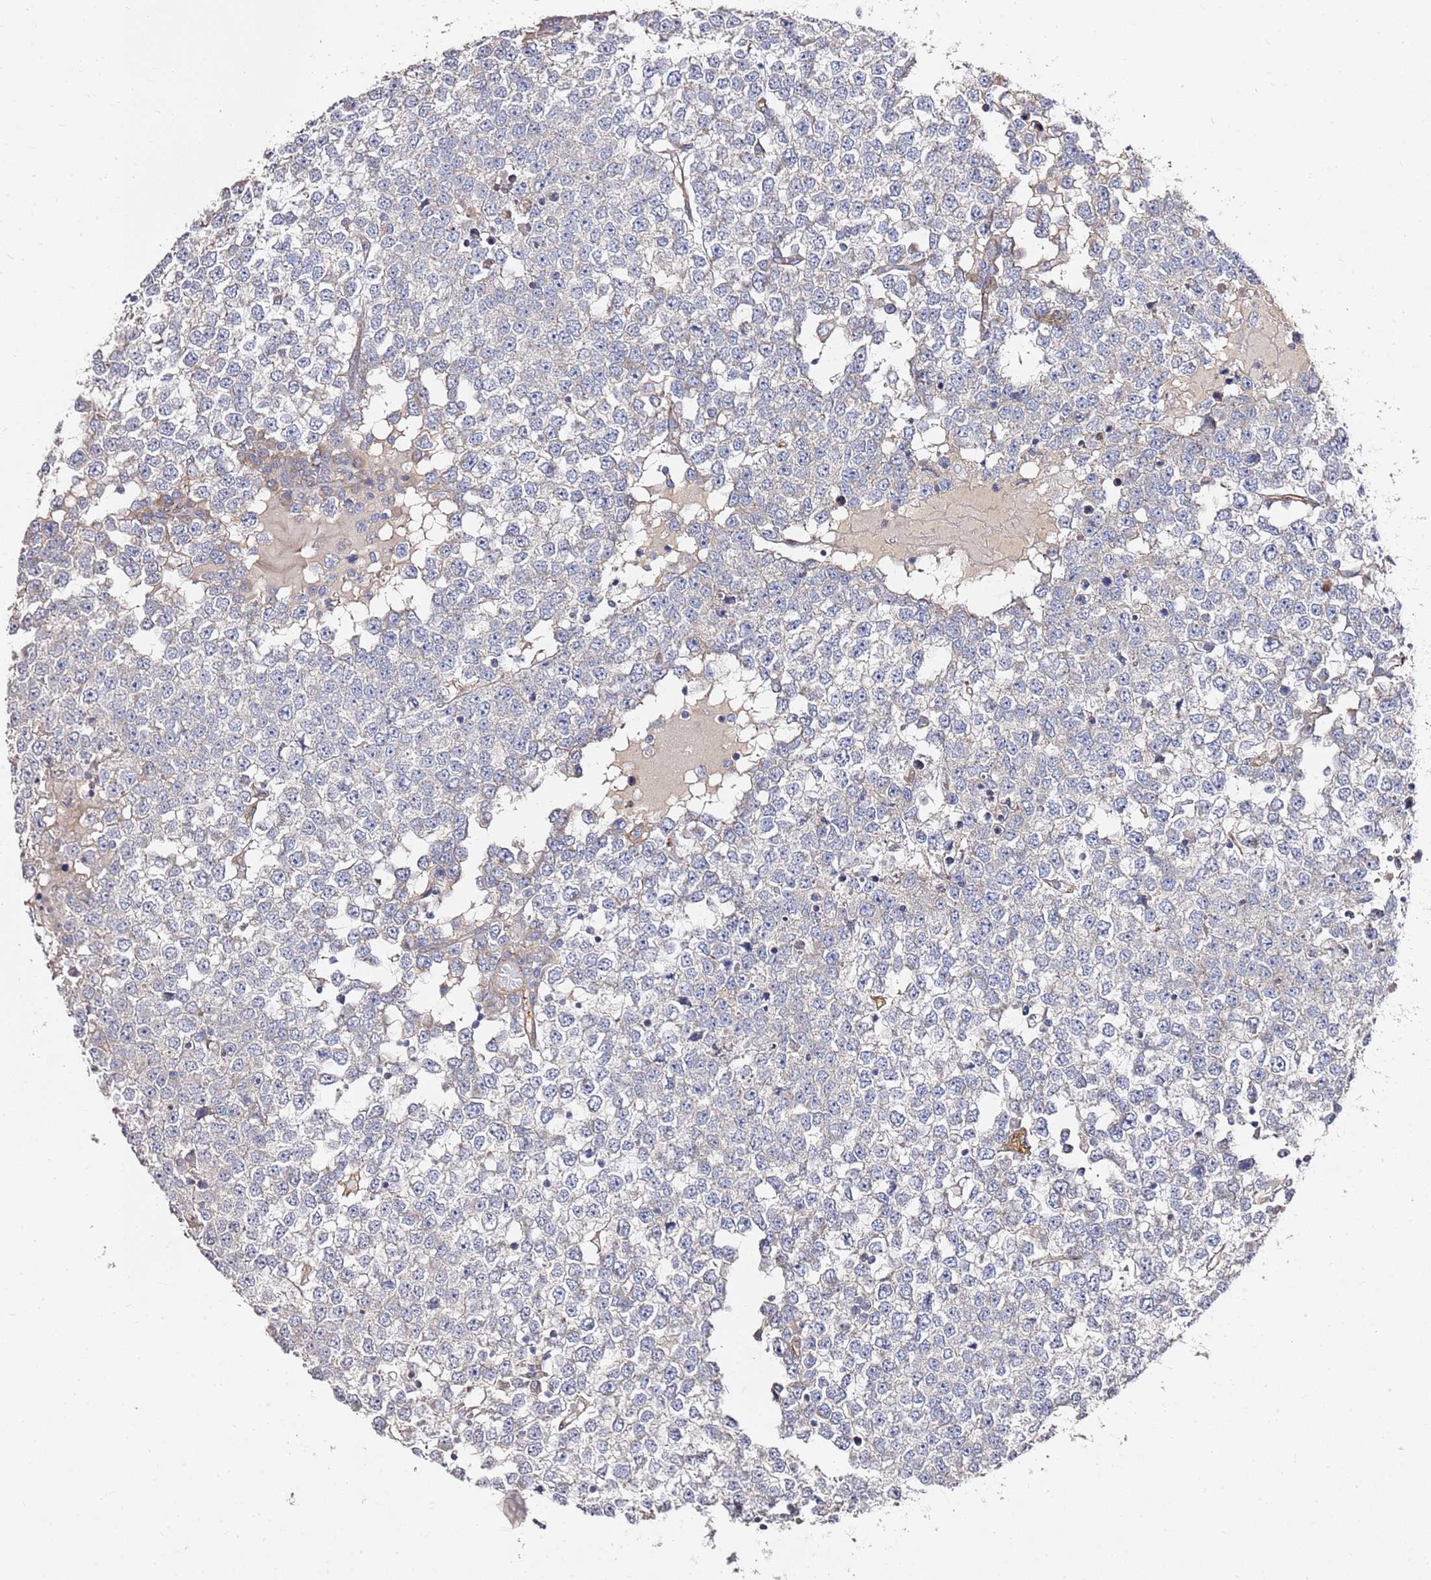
{"staining": {"intensity": "negative", "quantity": "none", "location": "none"}, "tissue": "testis cancer", "cell_type": "Tumor cells", "image_type": "cancer", "snomed": [{"axis": "morphology", "description": "Seminoma, NOS"}, {"axis": "topography", "description": "Testis"}], "caption": "DAB immunohistochemical staining of testis cancer (seminoma) demonstrates no significant staining in tumor cells.", "gene": "EPS8L1", "patient": {"sex": "male", "age": 65}}